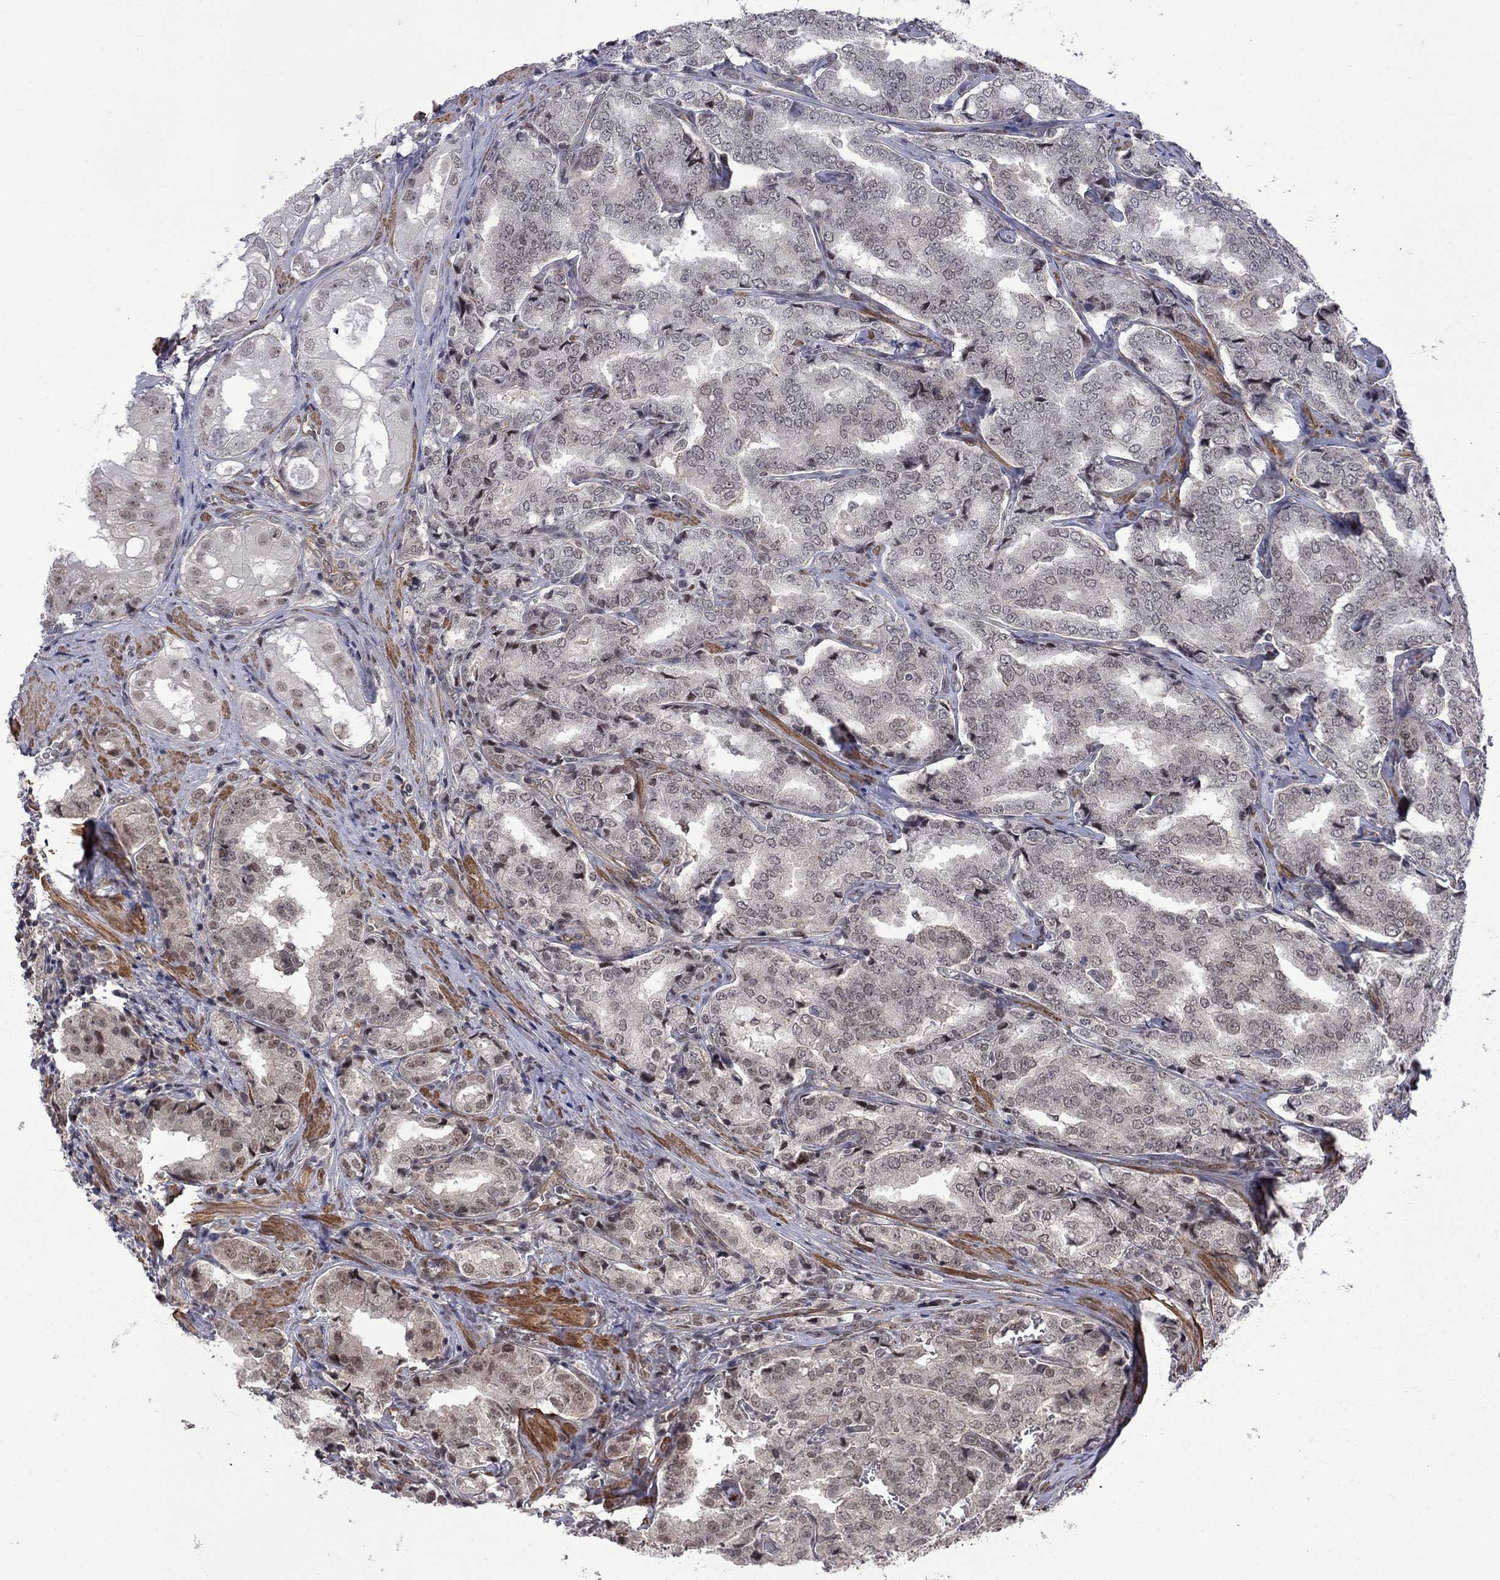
{"staining": {"intensity": "negative", "quantity": "none", "location": "none"}, "tissue": "prostate cancer", "cell_type": "Tumor cells", "image_type": "cancer", "snomed": [{"axis": "morphology", "description": "Adenocarcinoma, NOS"}, {"axis": "topography", "description": "Prostate"}], "caption": "There is no significant expression in tumor cells of prostate cancer (adenocarcinoma). (DAB (3,3'-diaminobenzidine) IHC with hematoxylin counter stain).", "gene": "BRF1", "patient": {"sex": "male", "age": 65}}